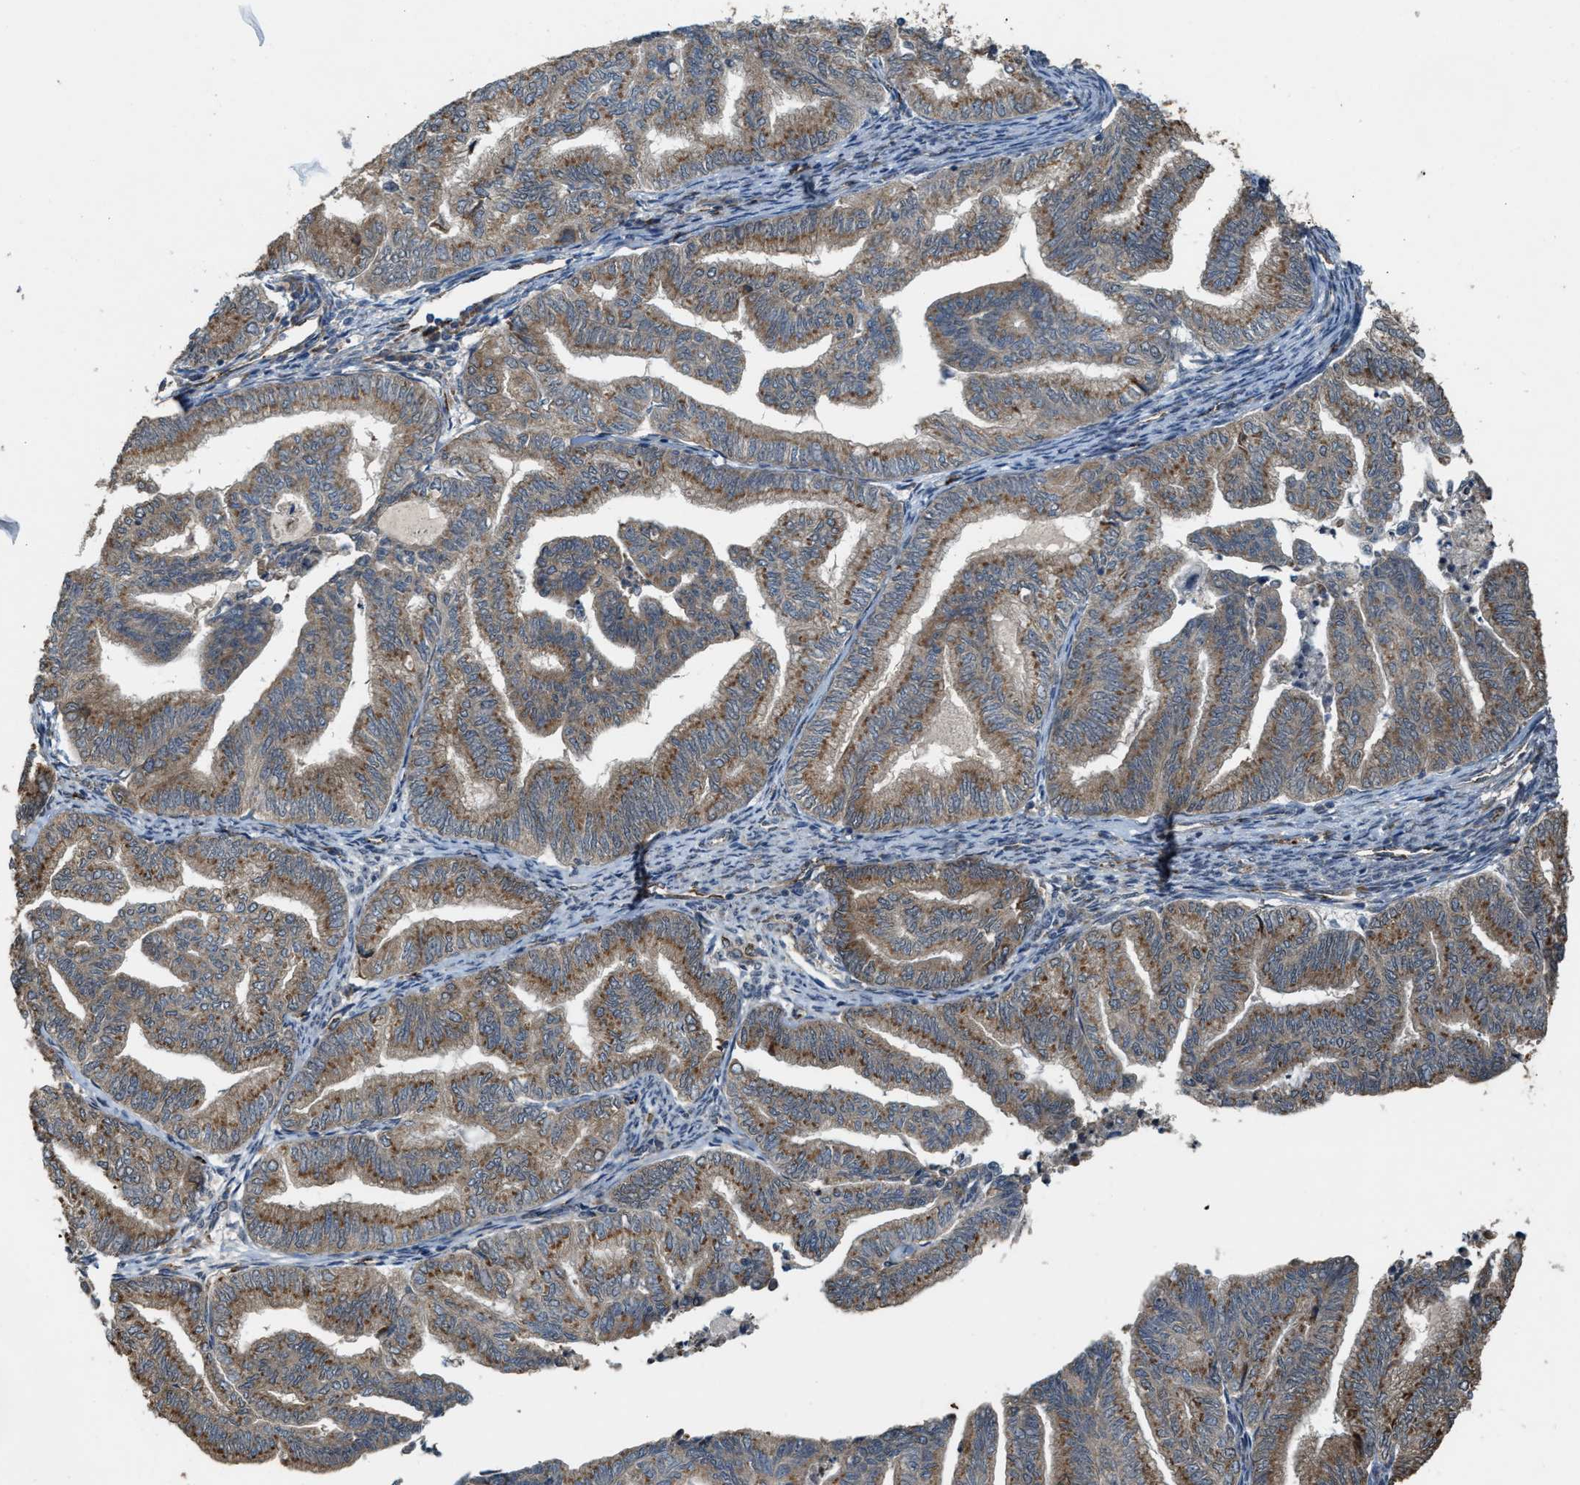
{"staining": {"intensity": "moderate", "quantity": ">75%", "location": "cytoplasmic/membranous"}, "tissue": "endometrial cancer", "cell_type": "Tumor cells", "image_type": "cancer", "snomed": [{"axis": "morphology", "description": "Adenocarcinoma, NOS"}, {"axis": "topography", "description": "Endometrium"}], "caption": "A photomicrograph of endometrial adenocarcinoma stained for a protein shows moderate cytoplasmic/membranous brown staining in tumor cells.", "gene": "ARHGEF5", "patient": {"sex": "female", "age": 79}}